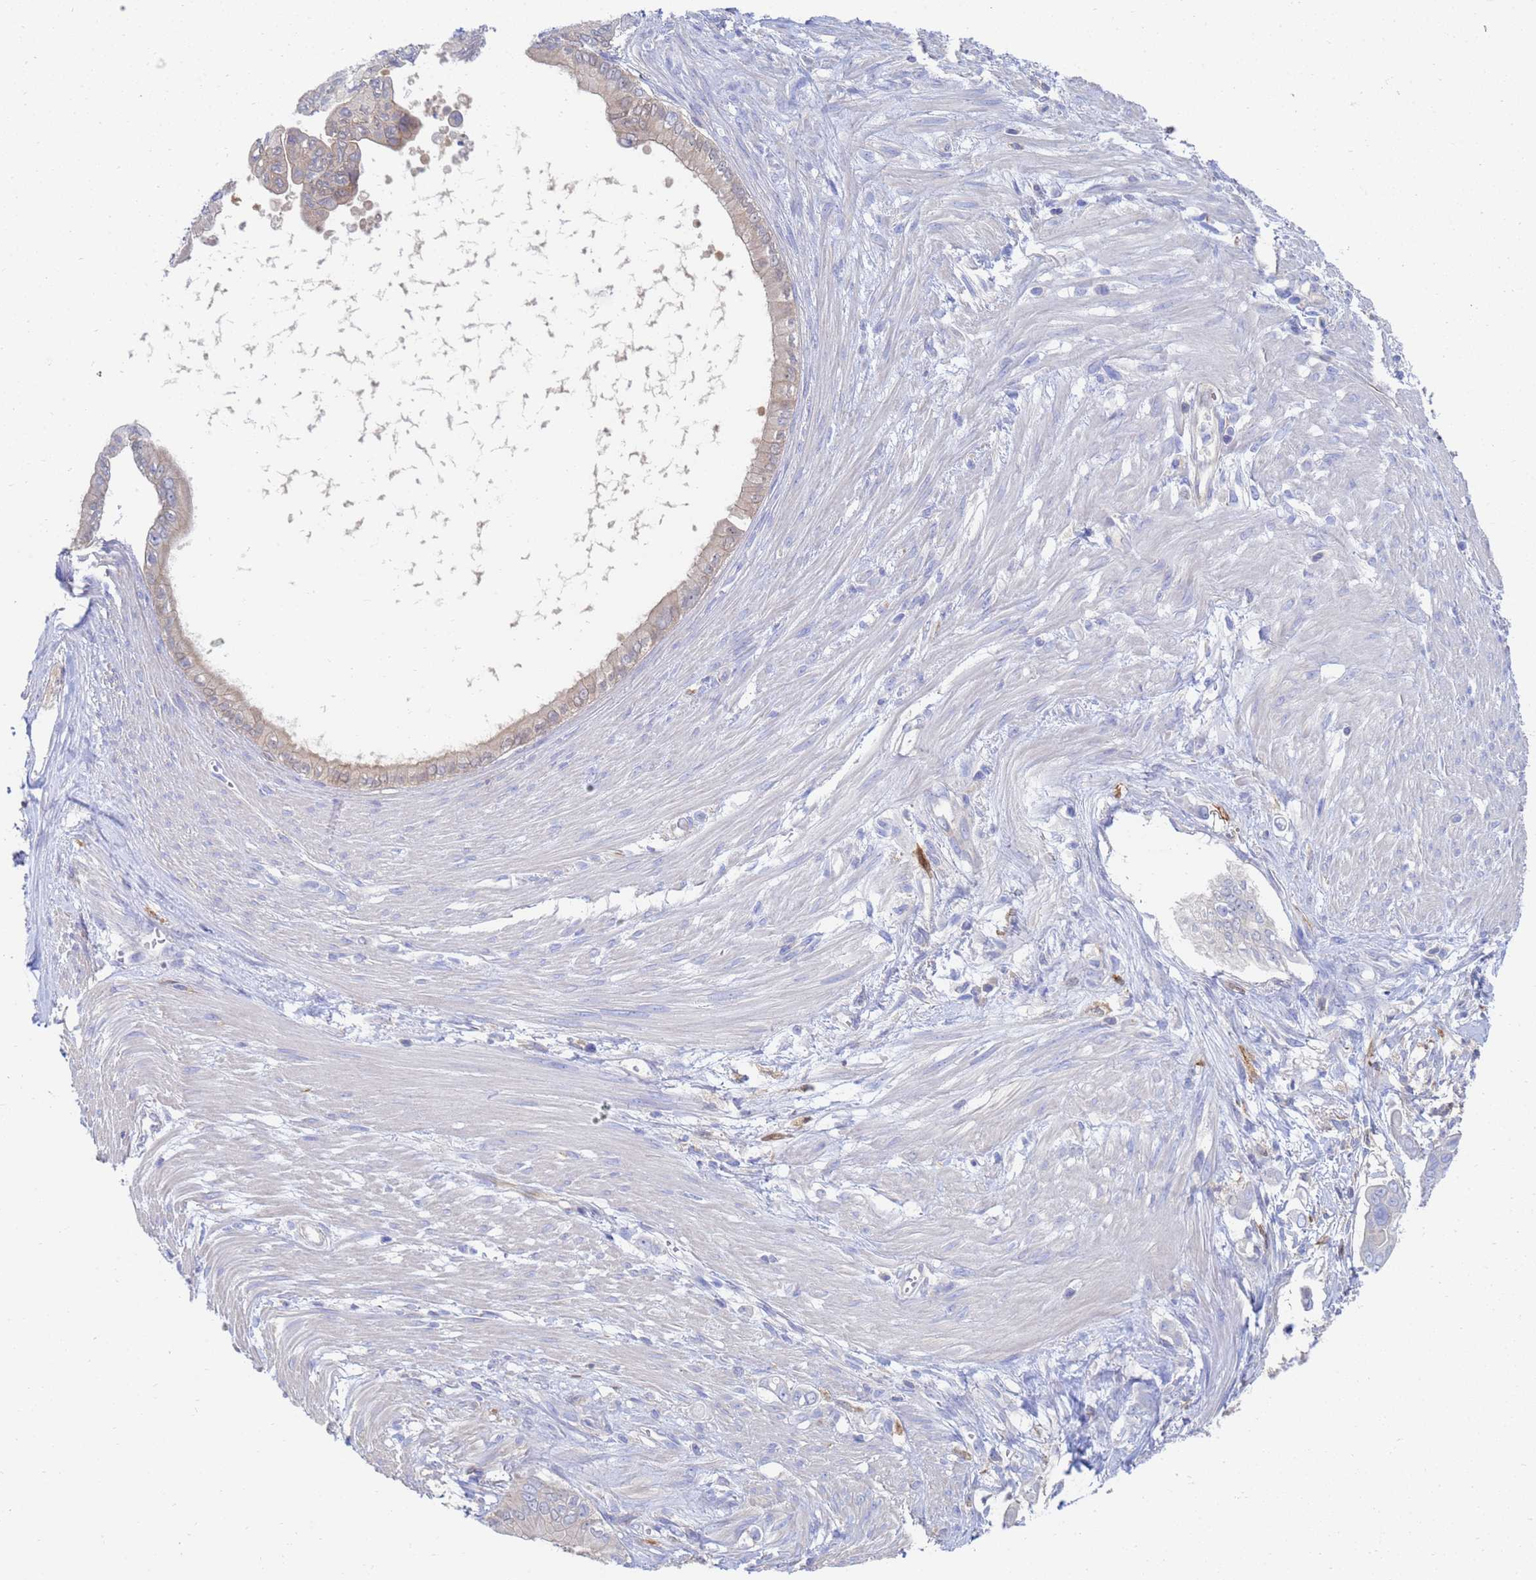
{"staining": {"intensity": "negative", "quantity": "none", "location": "none"}, "tissue": "pancreatic cancer", "cell_type": "Tumor cells", "image_type": "cancer", "snomed": [{"axis": "morphology", "description": "Adenocarcinoma, NOS"}, {"axis": "topography", "description": "Pancreas"}], "caption": "Adenocarcinoma (pancreatic) was stained to show a protein in brown. There is no significant staining in tumor cells.", "gene": "GCHFR", "patient": {"sex": "male", "age": 71}}